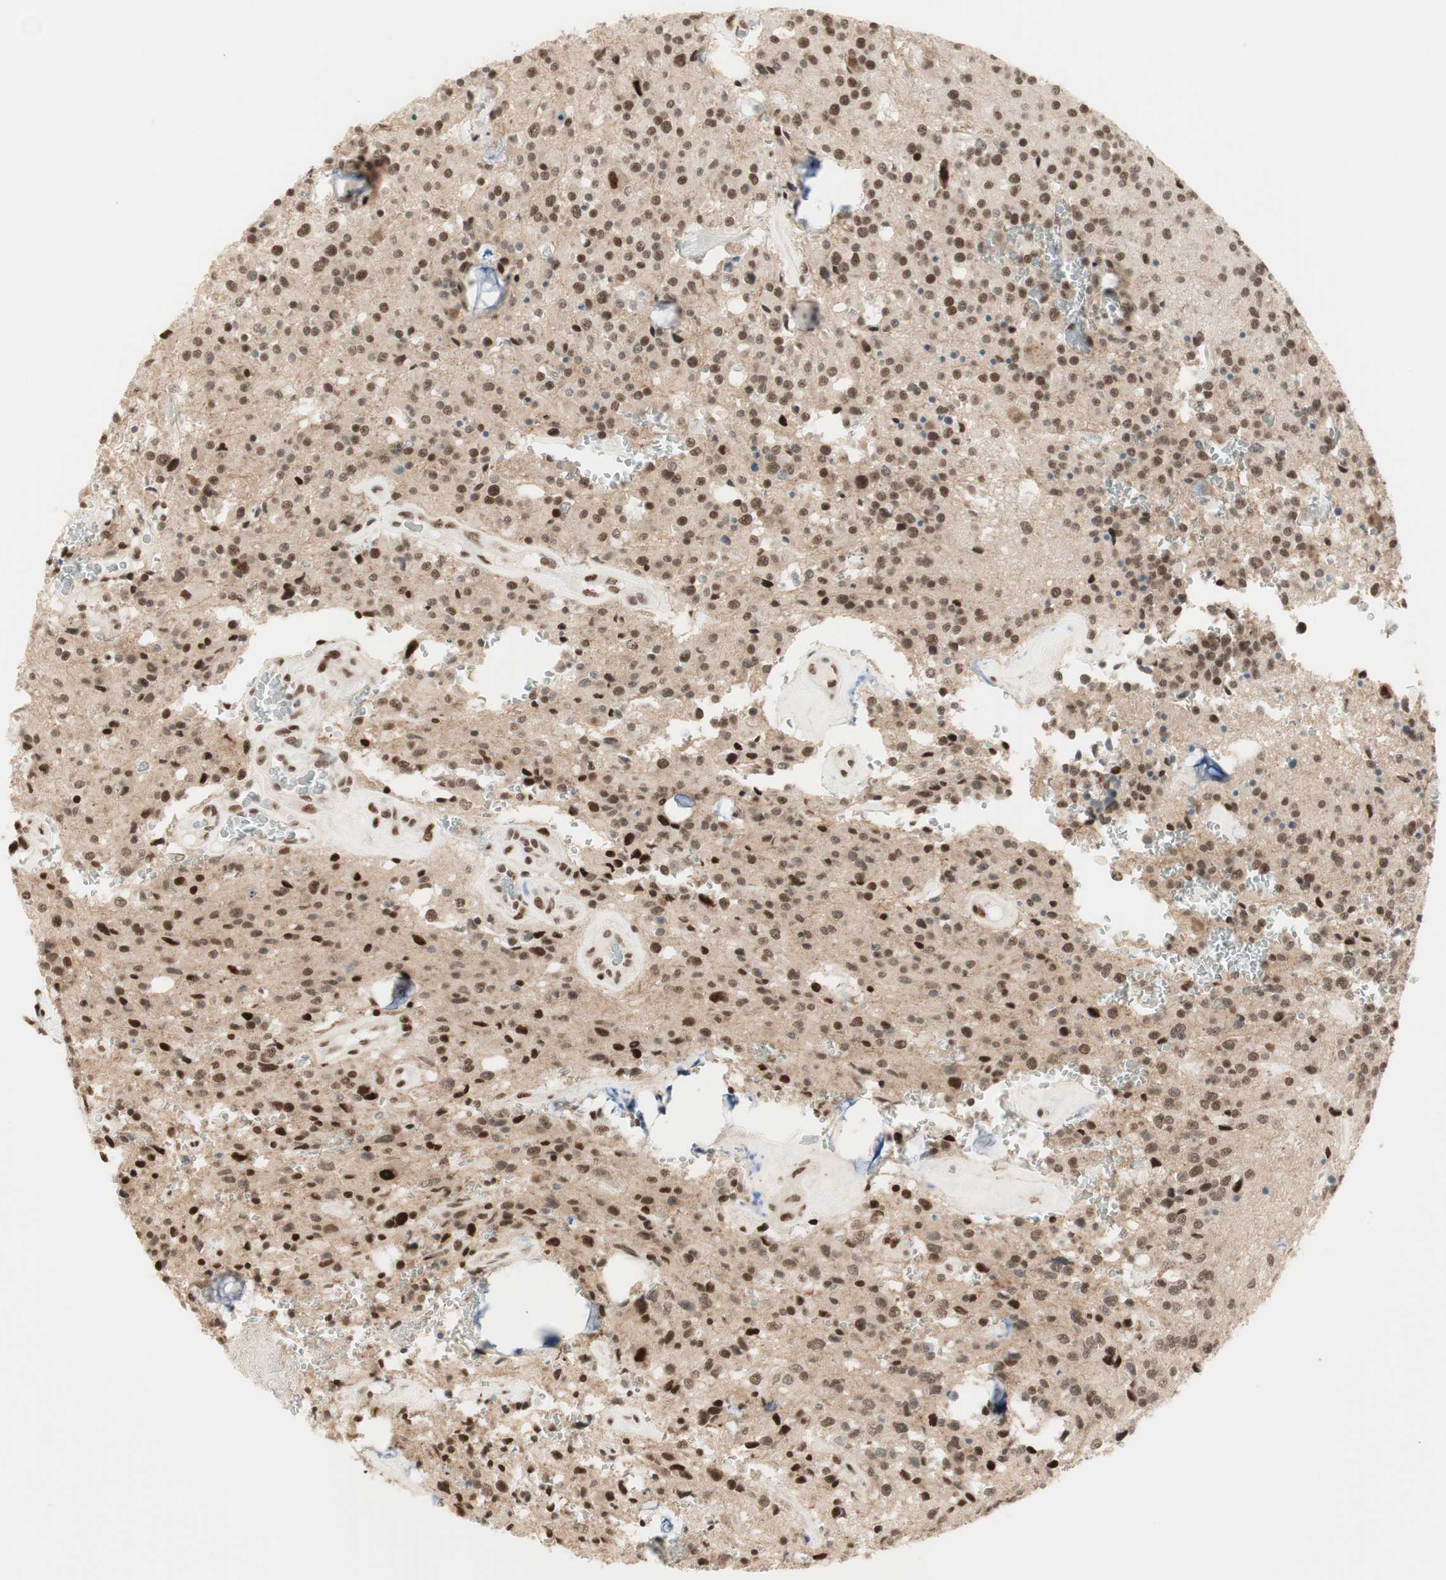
{"staining": {"intensity": "moderate", "quantity": ">75%", "location": "nuclear"}, "tissue": "glioma", "cell_type": "Tumor cells", "image_type": "cancer", "snomed": [{"axis": "morphology", "description": "Glioma, malignant, Low grade"}, {"axis": "topography", "description": "Brain"}], "caption": "Glioma stained with a brown dye demonstrates moderate nuclear positive expression in about >75% of tumor cells.", "gene": "SMARCE1", "patient": {"sex": "male", "age": 58}}